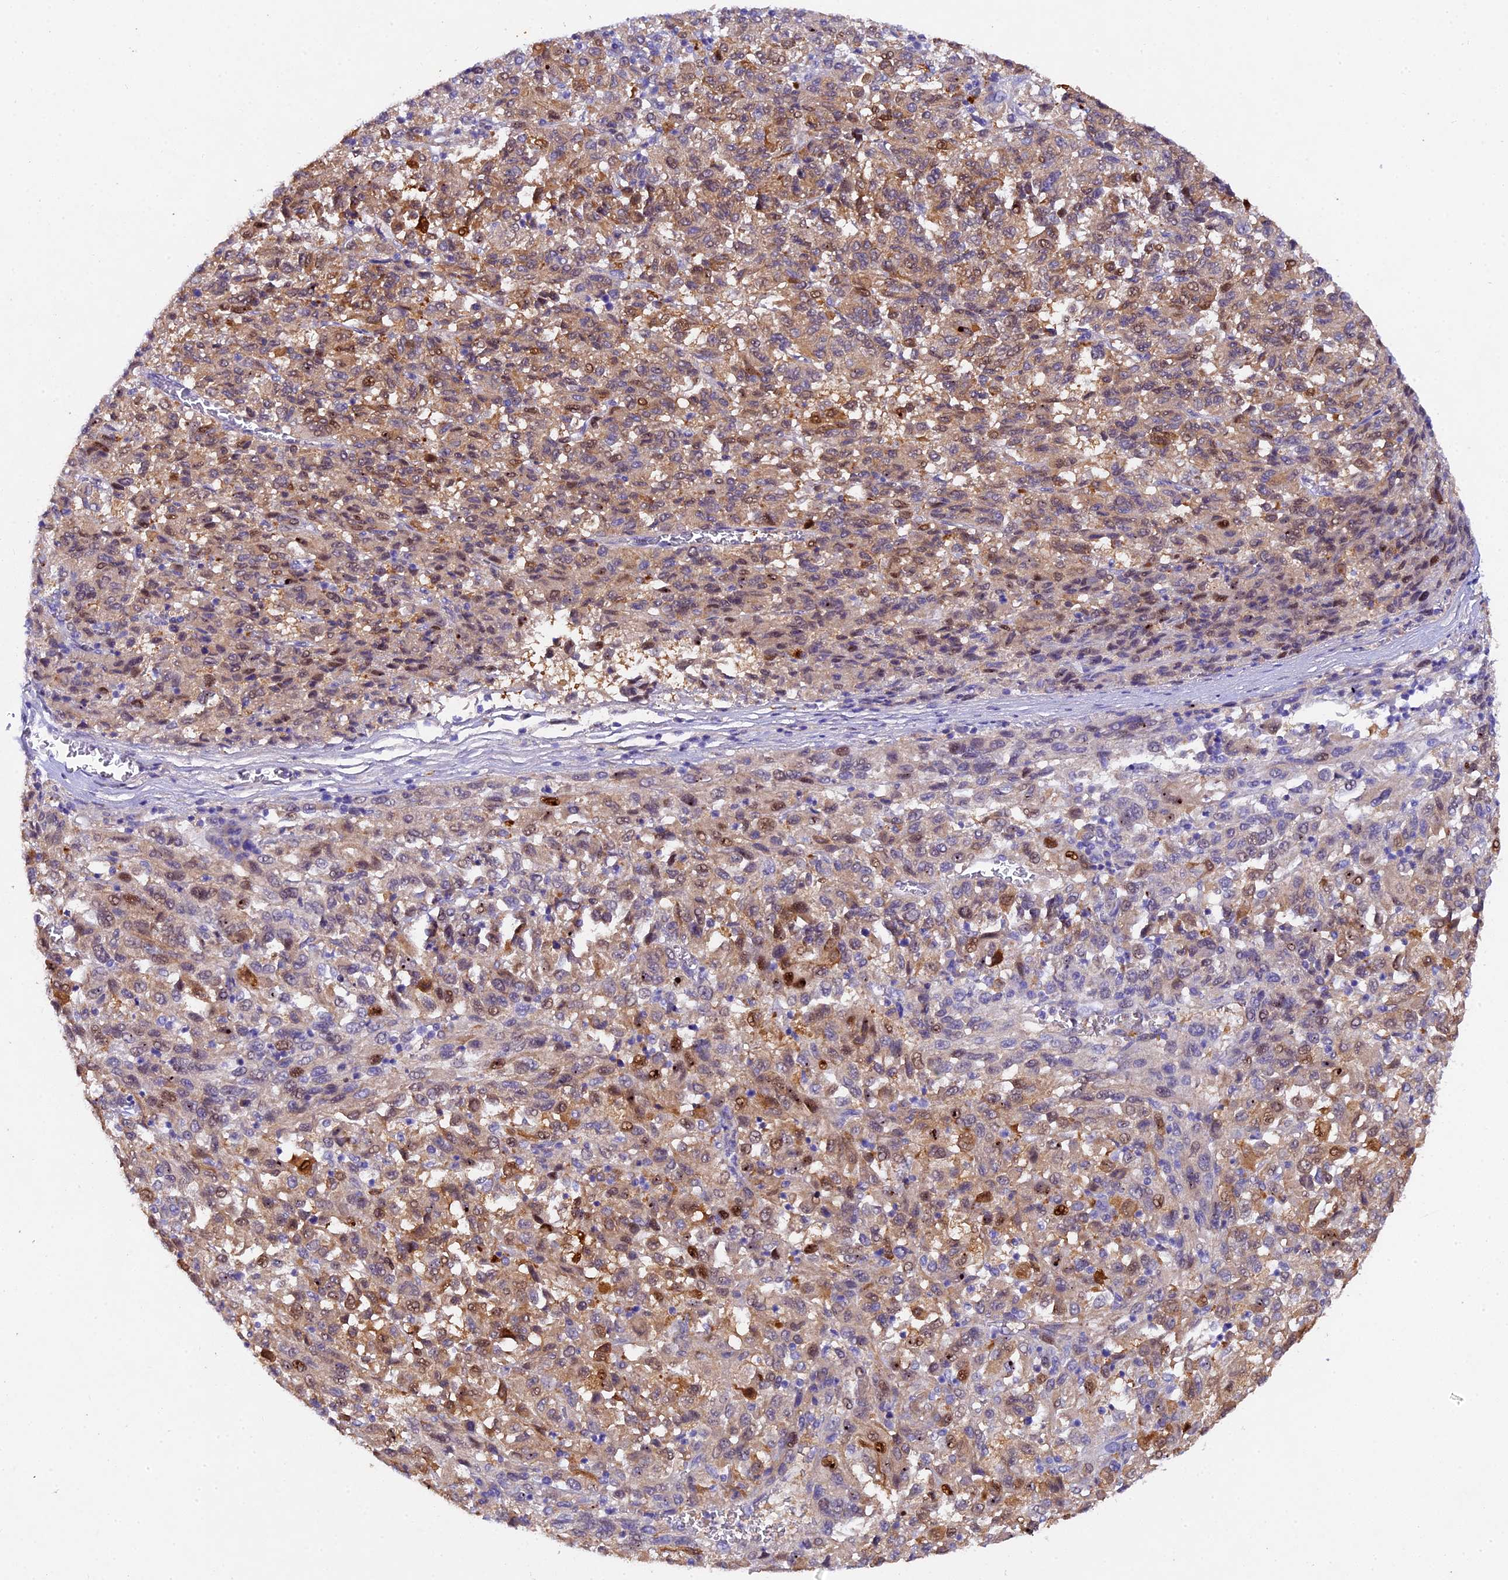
{"staining": {"intensity": "moderate", "quantity": "25%-75%", "location": "cytoplasmic/membranous,nuclear"}, "tissue": "melanoma", "cell_type": "Tumor cells", "image_type": "cancer", "snomed": [{"axis": "morphology", "description": "Malignant melanoma, Metastatic site"}, {"axis": "topography", "description": "Lung"}], "caption": "Malignant melanoma (metastatic site) stained for a protein exhibits moderate cytoplasmic/membranous and nuclear positivity in tumor cells. Nuclei are stained in blue.", "gene": "TGDS", "patient": {"sex": "male", "age": 64}}